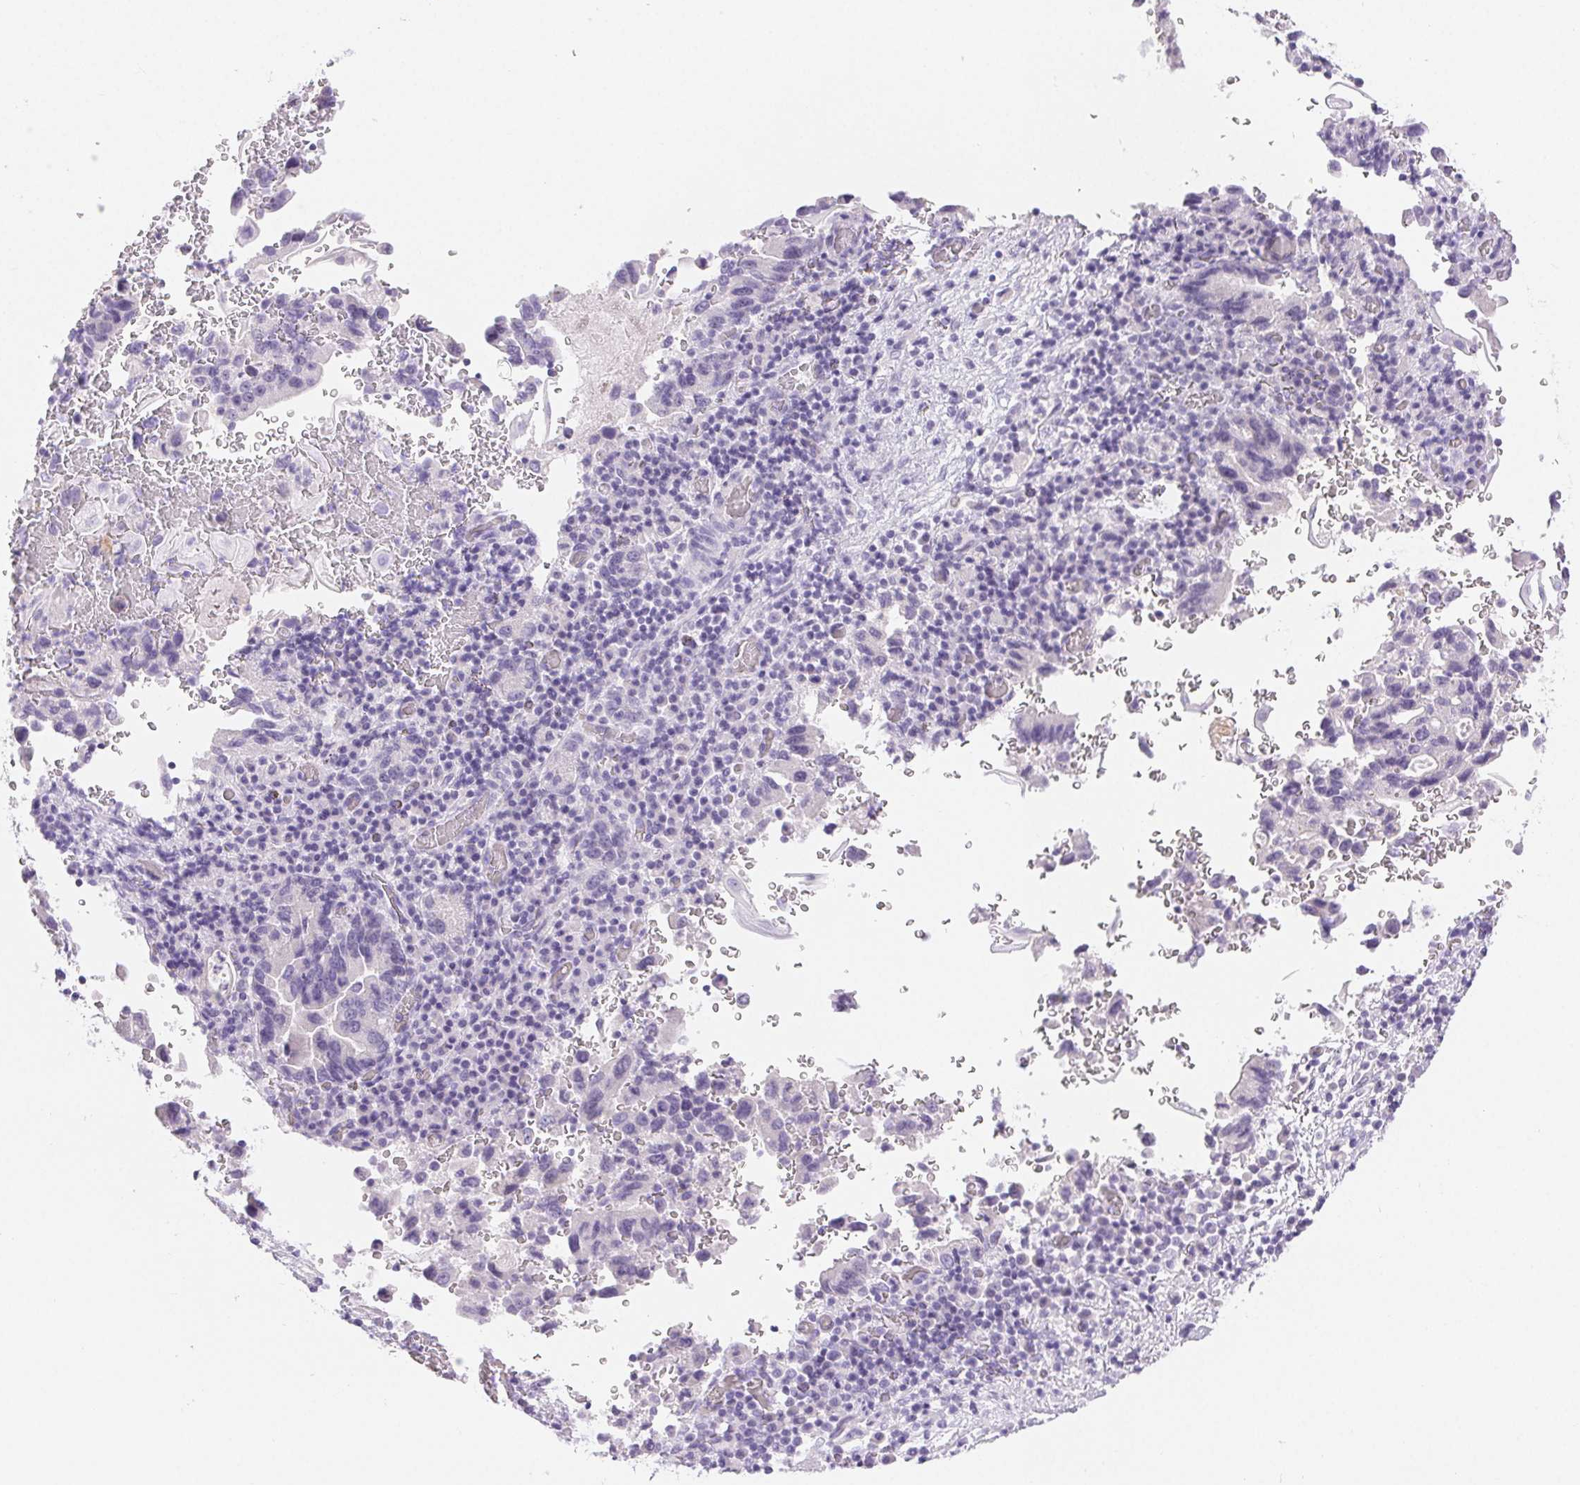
{"staining": {"intensity": "negative", "quantity": "none", "location": "none"}, "tissue": "stomach cancer", "cell_type": "Tumor cells", "image_type": "cancer", "snomed": [{"axis": "morphology", "description": "Adenocarcinoma, NOS"}, {"axis": "topography", "description": "Stomach, upper"}], "caption": "Tumor cells are negative for brown protein staining in stomach cancer (adenocarcinoma).", "gene": "CLDN16", "patient": {"sex": "male", "age": 74}}